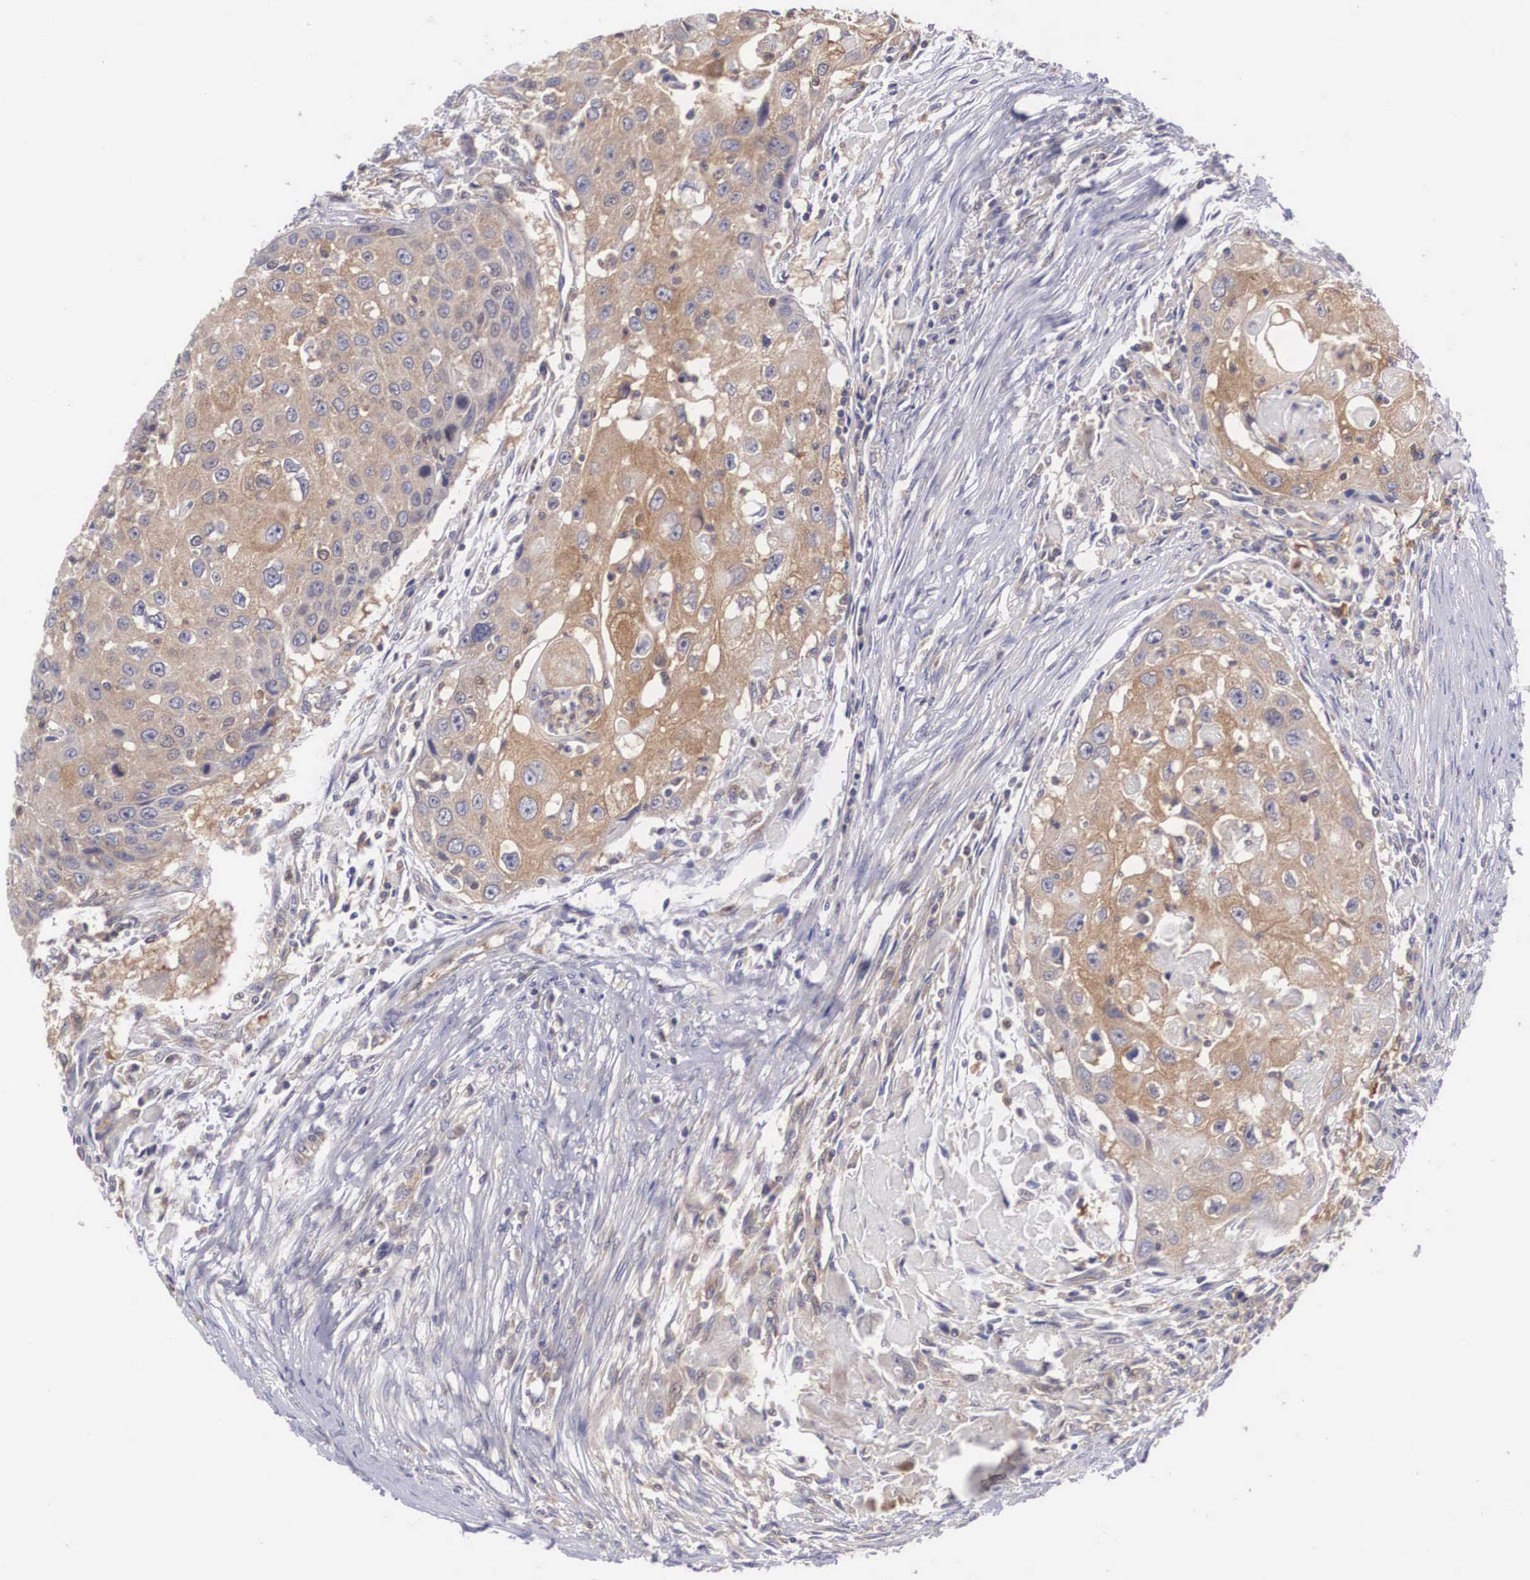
{"staining": {"intensity": "weak", "quantity": ">75%", "location": "cytoplasmic/membranous"}, "tissue": "head and neck cancer", "cell_type": "Tumor cells", "image_type": "cancer", "snomed": [{"axis": "morphology", "description": "Squamous cell carcinoma, NOS"}, {"axis": "topography", "description": "Head-Neck"}], "caption": "A low amount of weak cytoplasmic/membranous staining is present in approximately >75% of tumor cells in head and neck cancer tissue. (Stains: DAB in brown, nuclei in blue, Microscopy: brightfield microscopy at high magnification).", "gene": "GRIPAP1", "patient": {"sex": "male", "age": 64}}